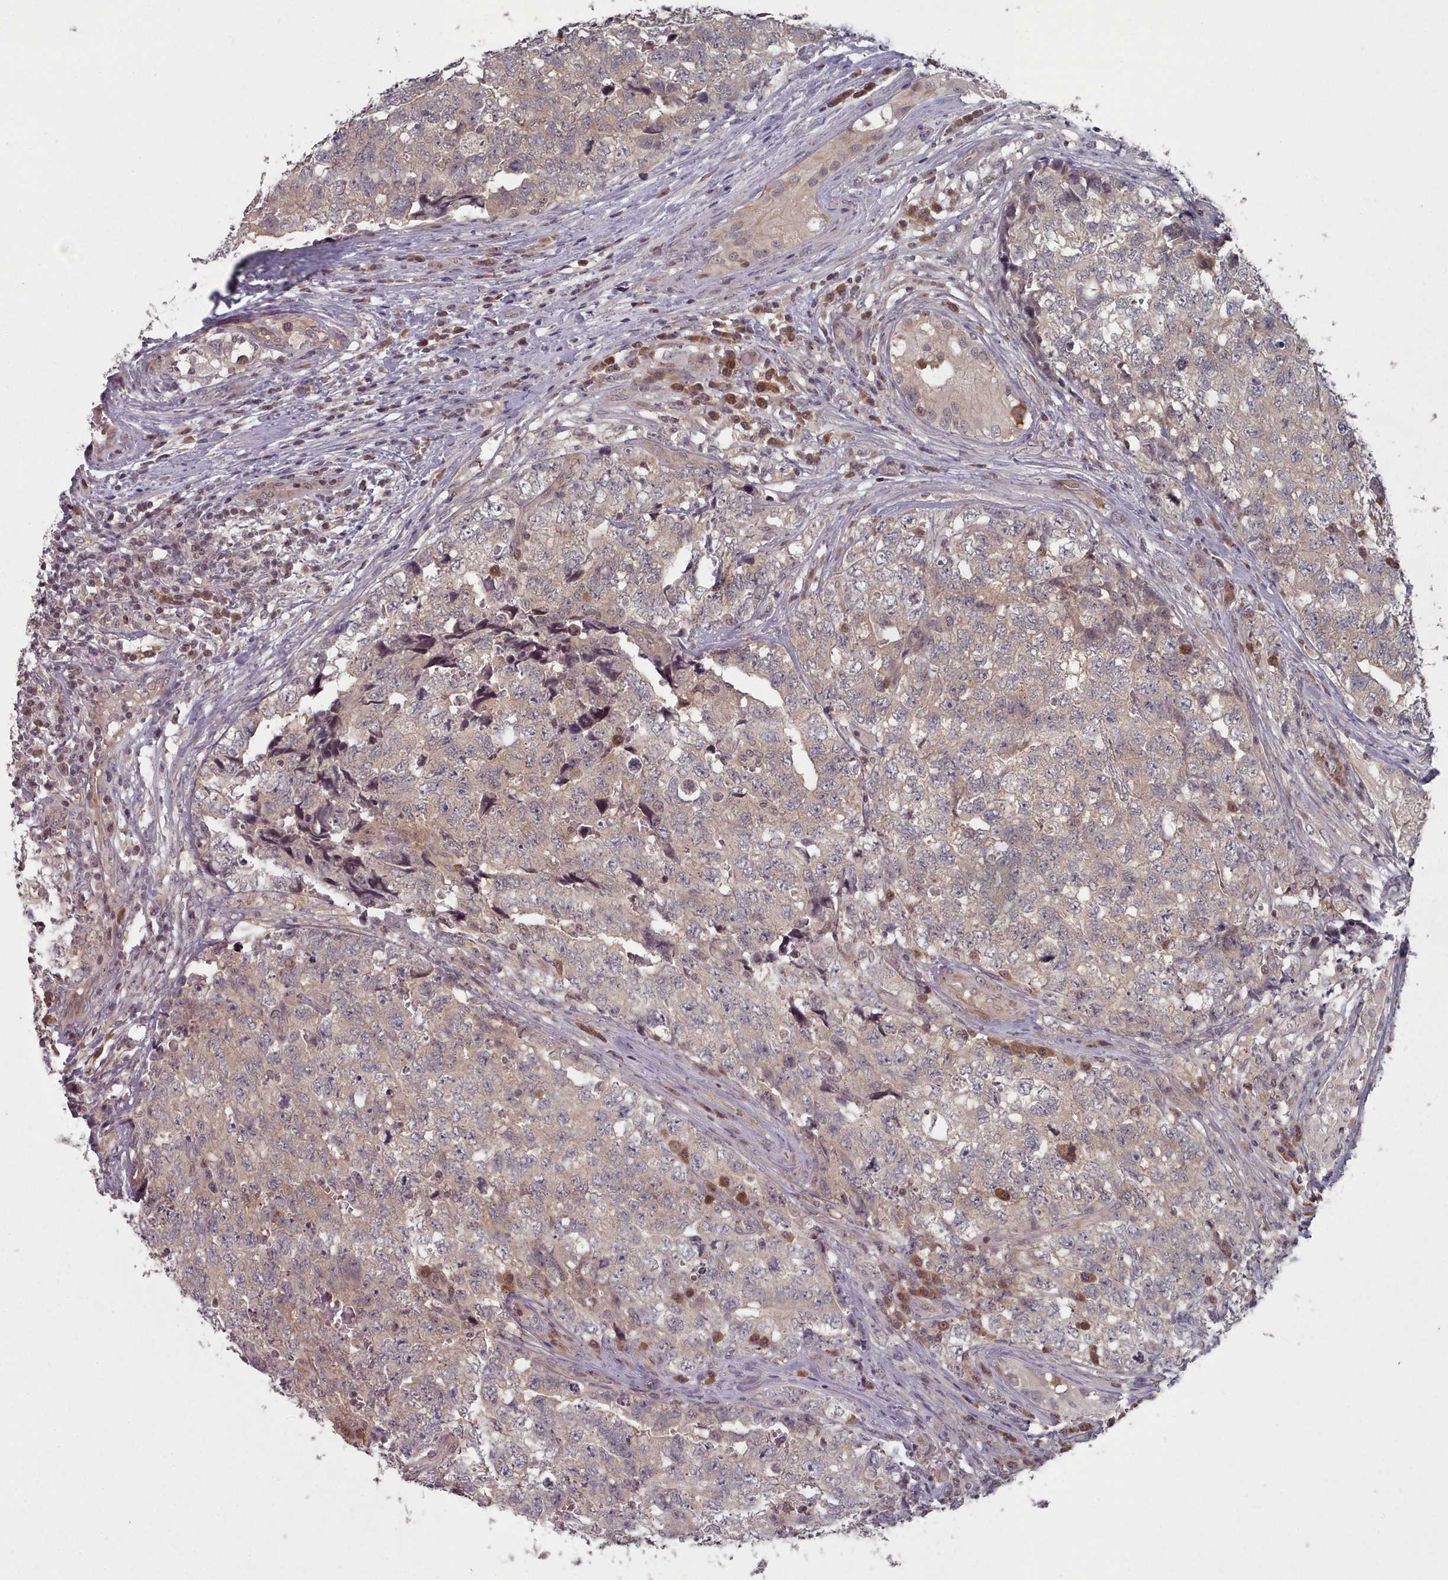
{"staining": {"intensity": "weak", "quantity": "<25%", "location": "cytoplasmic/membranous"}, "tissue": "testis cancer", "cell_type": "Tumor cells", "image_type": "cancer", "snomed": [{"axis": "morphology", "description": "Carcinoma, Embryonal, NOS"}, {"axis": "topography", "description": "Testis"}], "caption": "Tumor cells are negative for brown protein staining in testis cancer. (DAB immunohistochemistry visualized using brightfield microscopy, high magnification).", "gene": "HYAL3", "patient": {"sex": "male", "age": 31}}